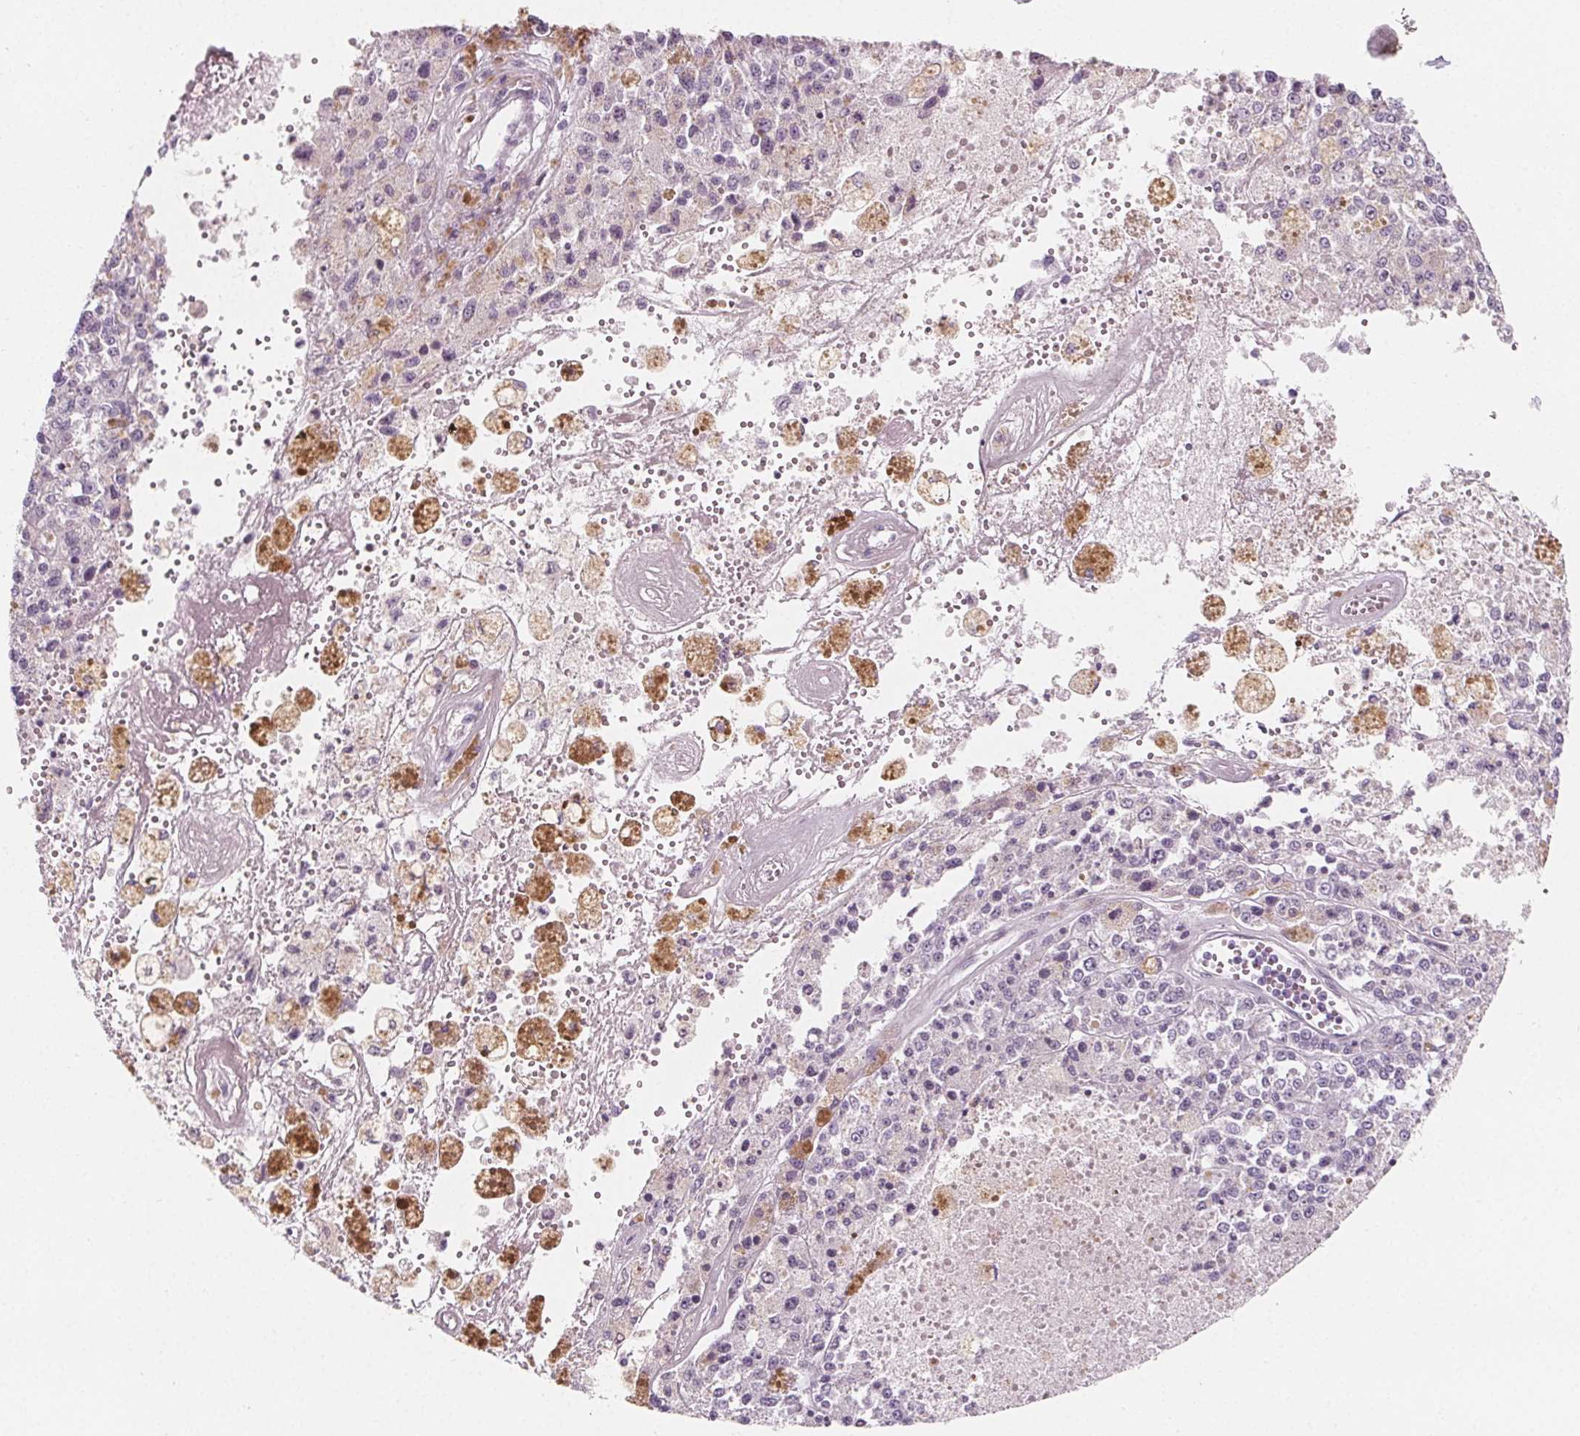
{"staining": {"intensity": "negative", "quantity": "none", "location": "none"}, "tissue": "melanoma", "cell_type": "Tumor cells", "image_type": "cancer", "snomed": [{"axis": "morphology", "description": "Malignant melanoma, Metastatic site"}, {"axis": "topography", "description": "Lymph node"}], "caption": "This is a micrograph of IHC staining of melanoma, which shows no staining in tumor cells.", "gene": "IL17C", "patient": {"sex": "female", "age": 64}}